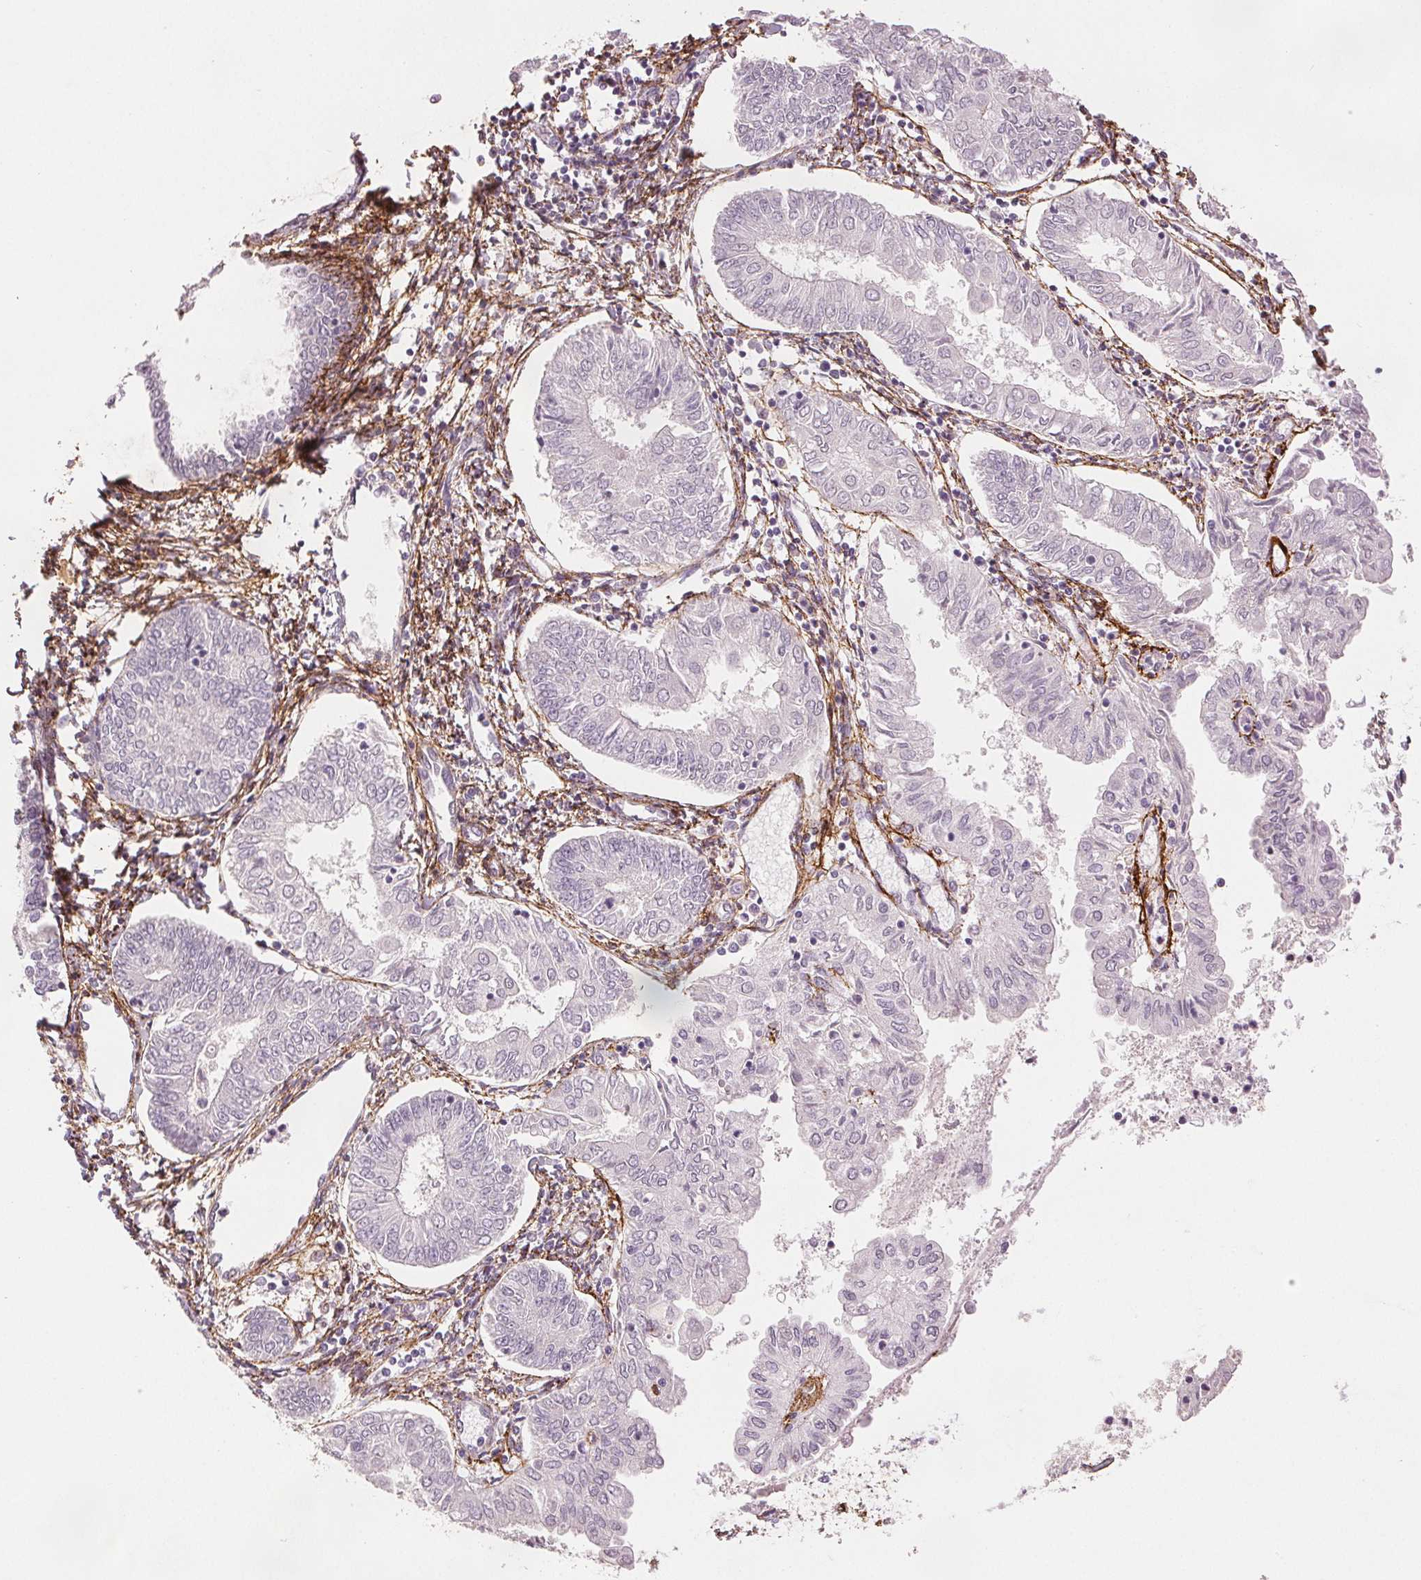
{"staining": {"intensity": "negative", "quantity": "none", "location": "none"}, "tissue": "endometrial cancer", "cell_type": "Tumor cells", "image_type": "cancer", "snomed": [{"axis": "morphology", "description": "Adenocarcinoma, NOS"}, {"axis": "topography", "description": "Endometrium"}], "caption": "Tumor cells are negative for brown protein staining in adenocarcinoma (endometrial).", "gene": "FBN1", "patient": {"sex": "female", "age": 68}}